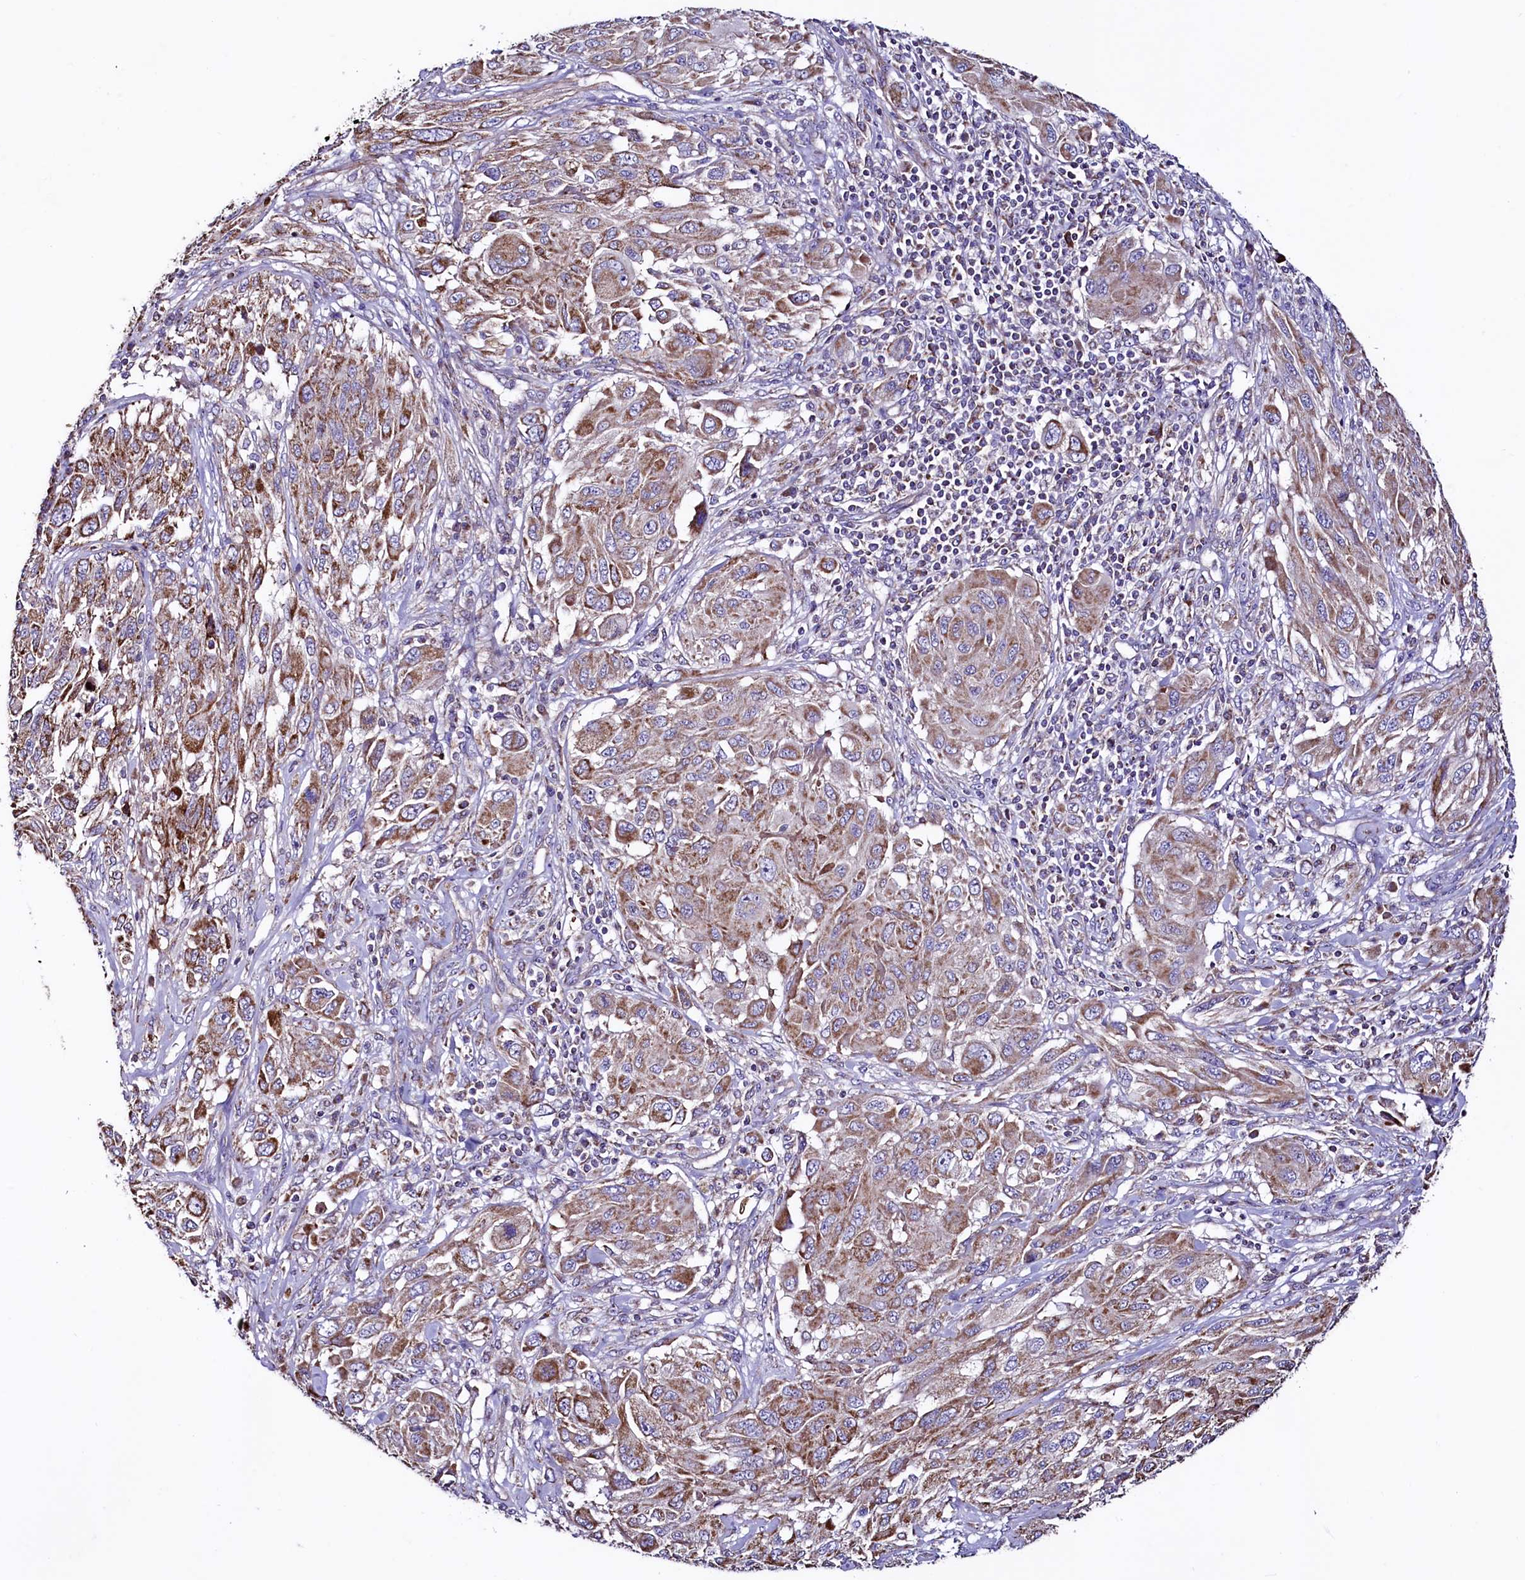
{"staining": {"intensity": "moderate", "quantity": ">75%", "location": "cytoplasmic/membranous"}, "tissue": "melanoma", "cell_type": "Tumor cells", "image_type": "cancer", "snomed": [{"axis": "morphology", "description": "Malignant melanoma, NOS"}, {"axis": "topography", "description": "Skin"}], "caption": "This is an image of immunohistochemistry staining of melanoma, which shows moderate expression in the cytoplasmic/membranous of tumor cells.", "gene": "STARD5", "patient": {"sex": "female", "age": 91}}